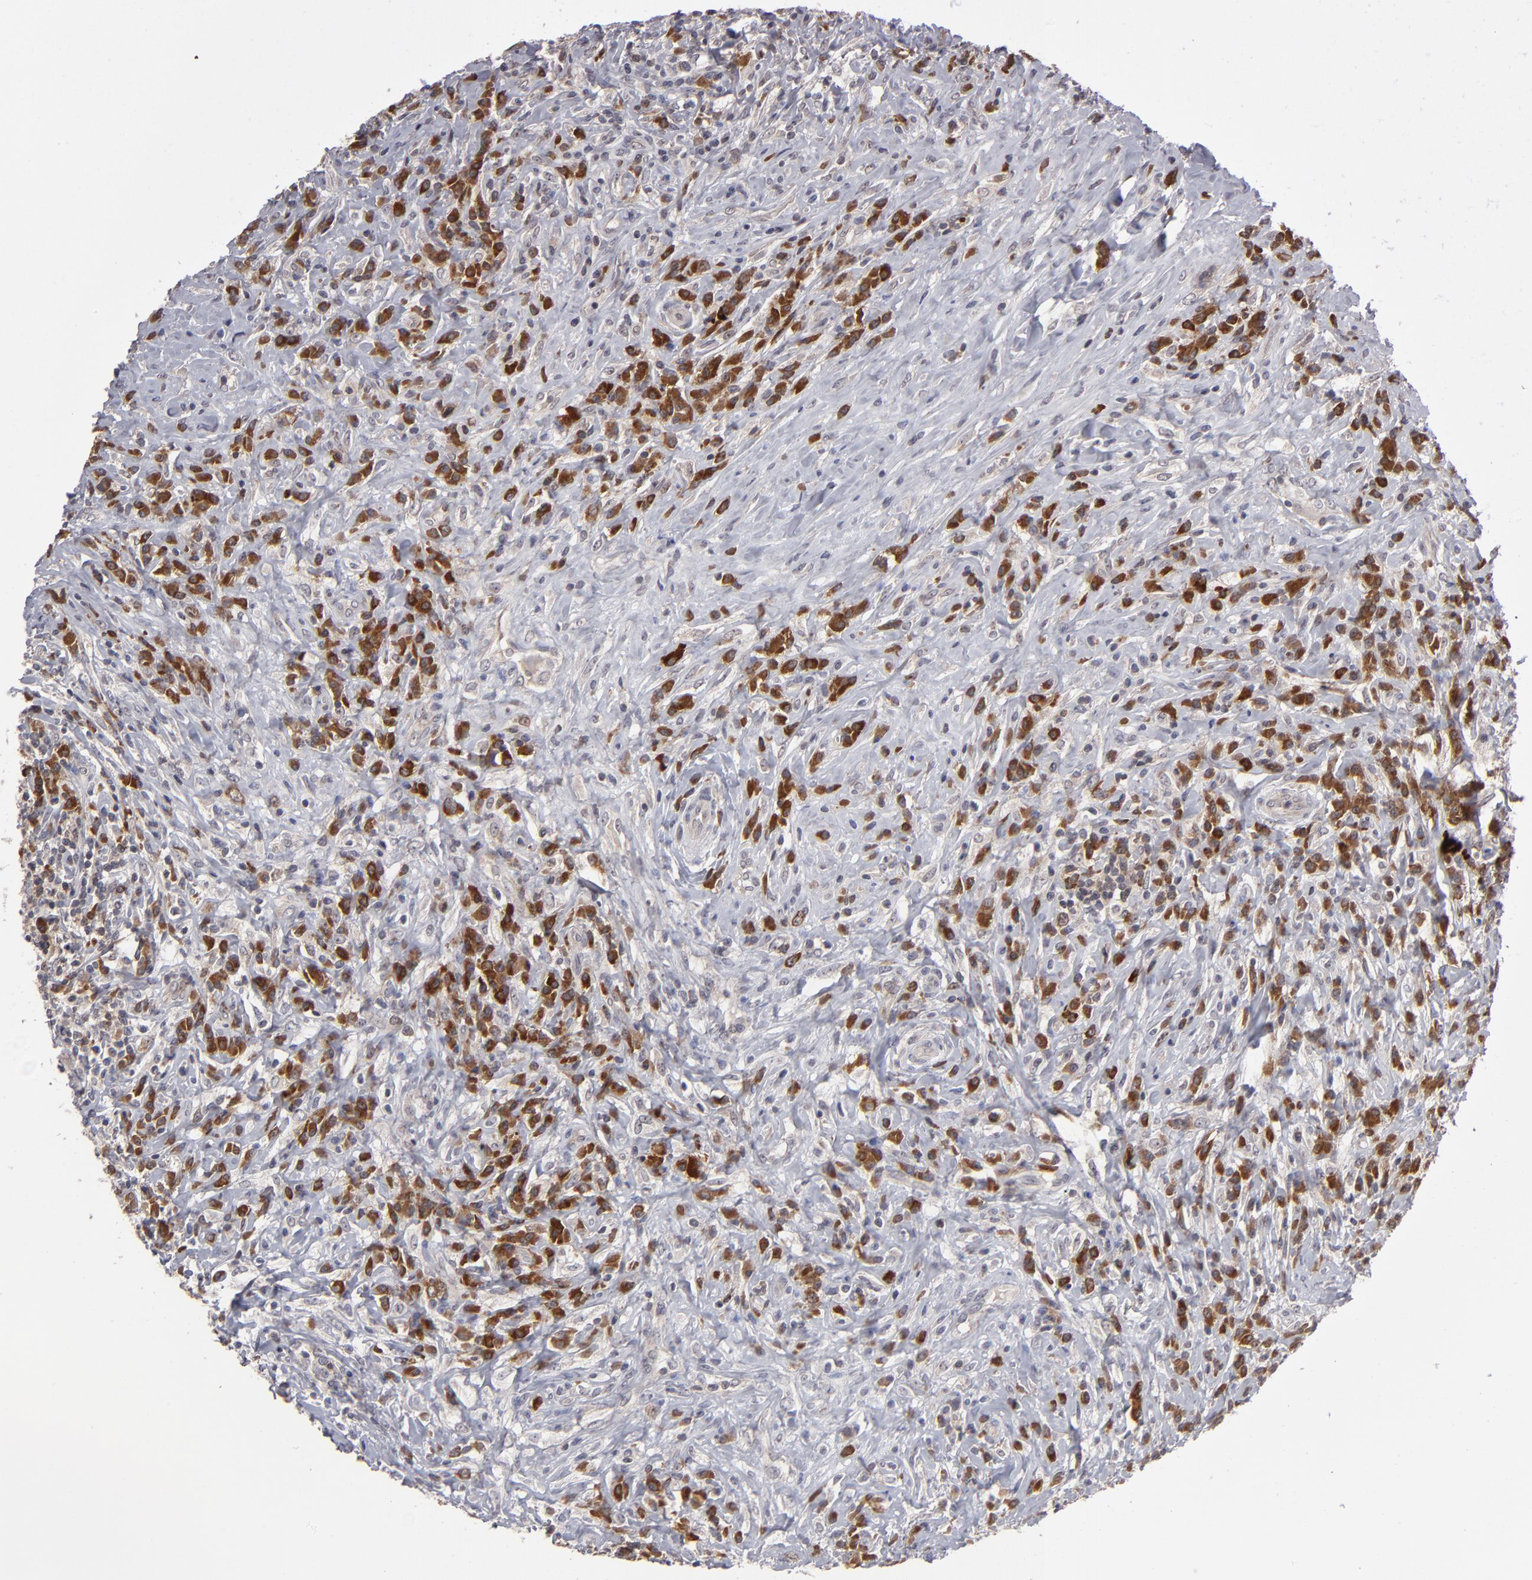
{"staining": {"intensity": "strong", "quantity": ">75%", "location": "cytoplasmic/membranous"}, "tissue": "lymphoma", "cell_type": "Tumor cells", "image_type": "cancer", "snomed": [{"axis": "morphology", "description": "Hodgkin's disease, NOS"}, {"axis": "topography", "description": "Lymph node"}], "caption": "Protein expression analysis of lymphoma displays strong cytoplasmic/membranous staining in approximately >75% of tumor cells.", "gene": "GLCCI1", "patient": {"sex": "female", "age": 25}}